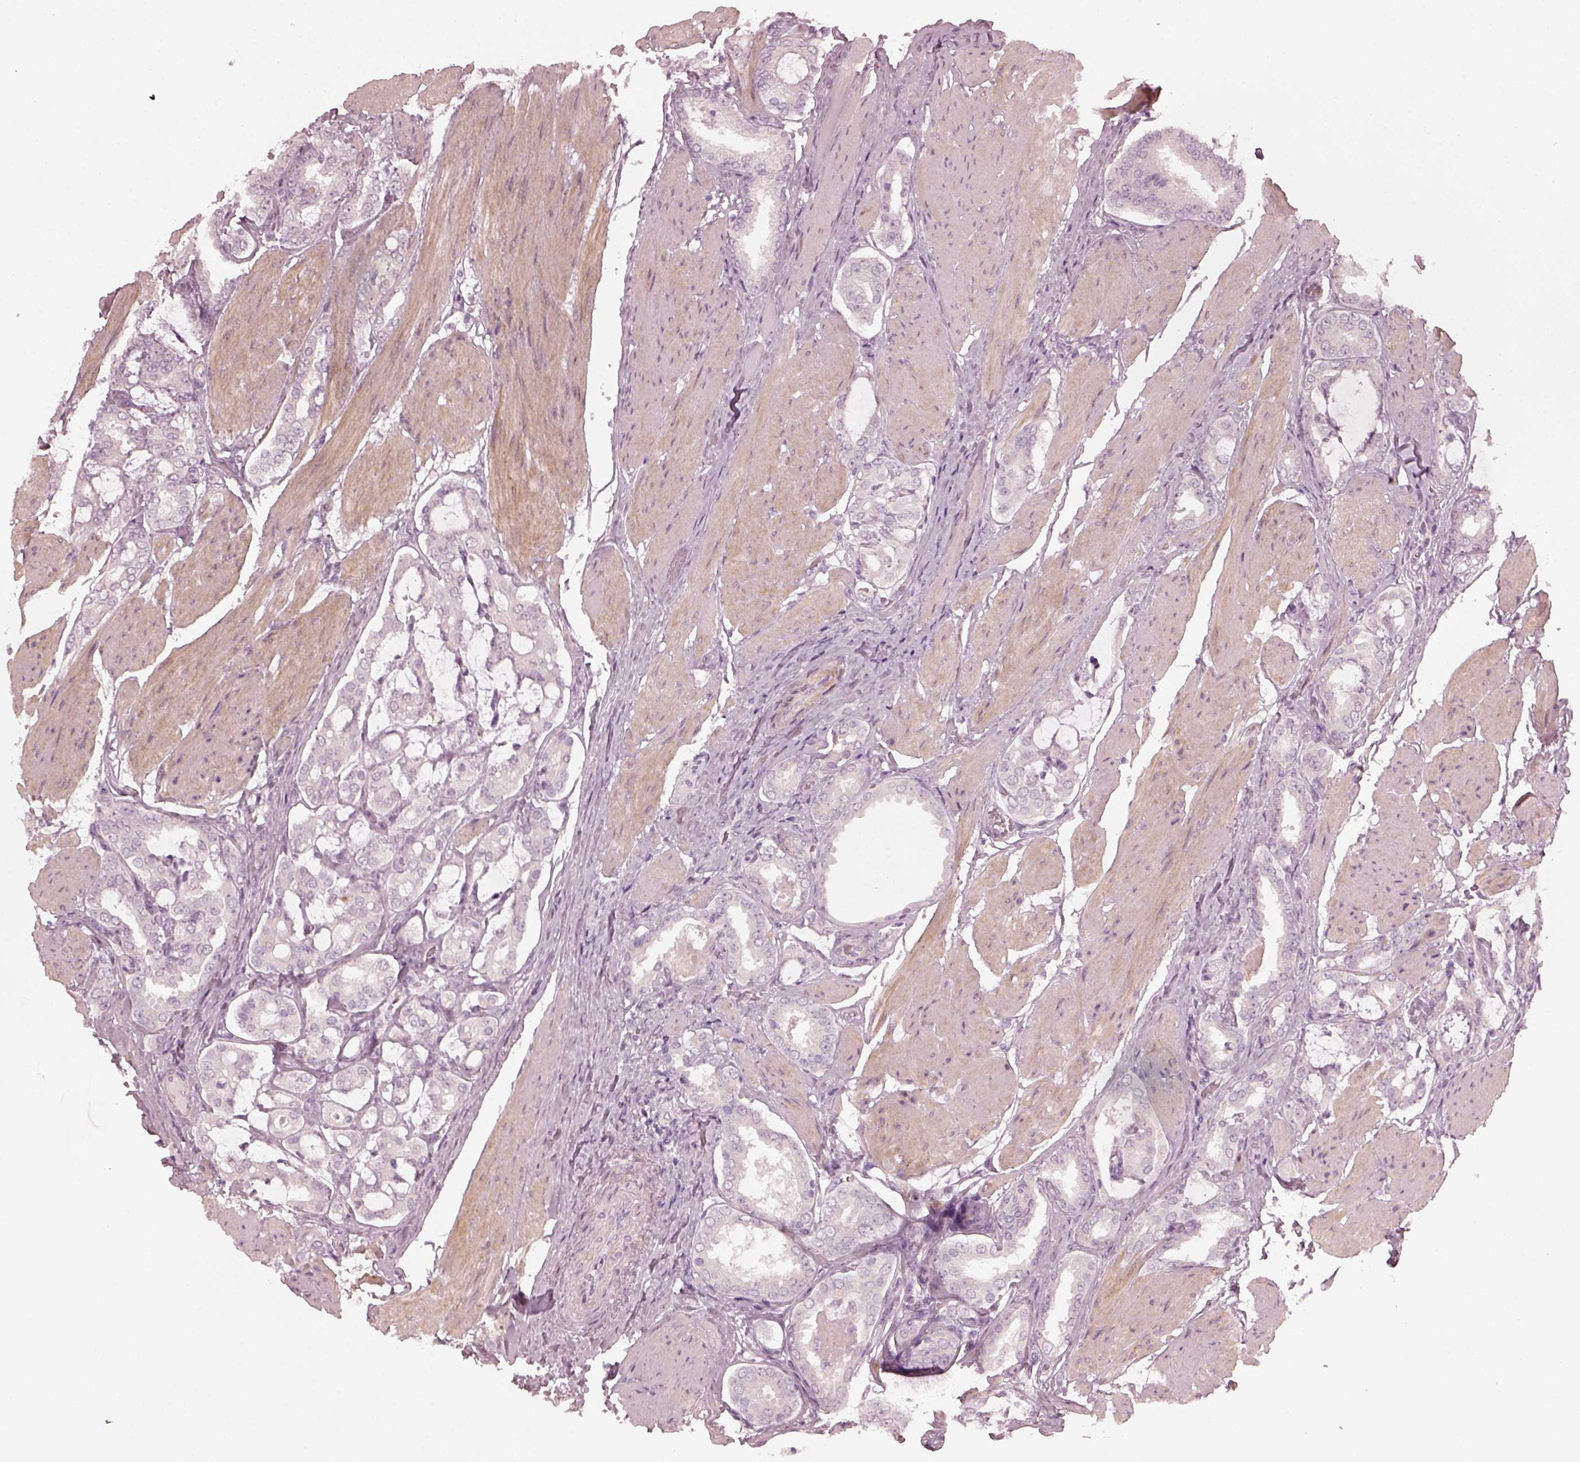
{"staining": {"intensity": "negative", "quantity": "none", "location": "none"}, "tissue": "prostate cancer", "cell_type": "Tumor cells", "image_type": "cancer", "snomed": [{"axis": "morphology", "description": "Adenocarcinoma, High grade"}, {"axis": "topography", "description": "Prostate"}], "caption": "A photomicrograph of human prostate cancer is negative for staining in tumor cells.", "gene": "CCDC170", "patient": {"sex": "male", "age": 63}}